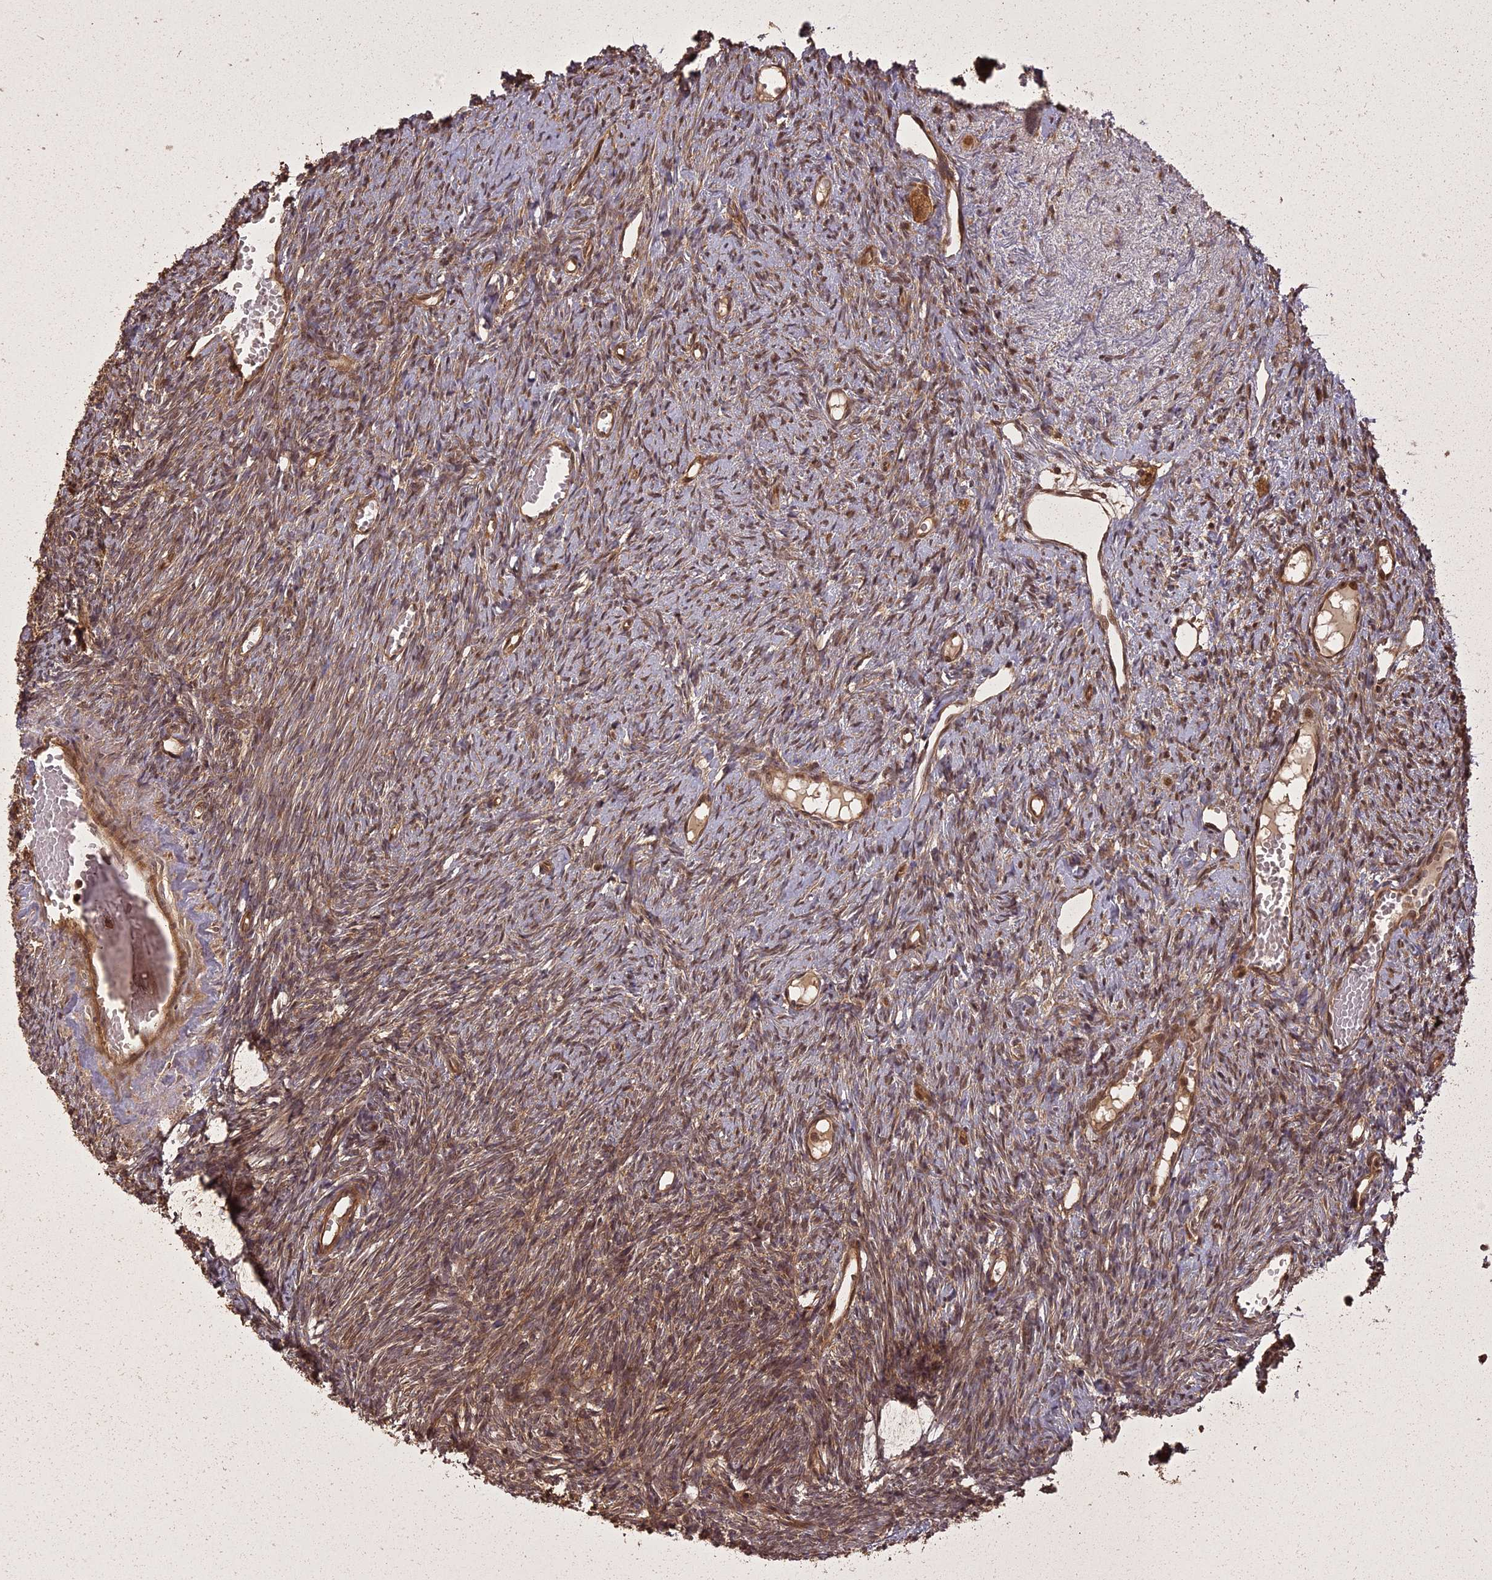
{"staining": {"intensity": "weak", "quantity": "25%-75%", "location": "cytoplasmic/membranous"}, "tissue": "ovary", "cell_type": "Ovarian stroma cells", "image_type": "normal", "snomed": [{"axis": "morphology", "description": "Normal tissue, NOS"}, {"axis": "topography", "description": "Ovary"}], "caption": "Benign ovary displays weak cytoplasmic/membranous expression in approximately 25%-75% of ovarian stroma cells, visualized by immunohistochemistry.", "gene": "LIN37", "patient": {"sex": "female", "age": 51}}